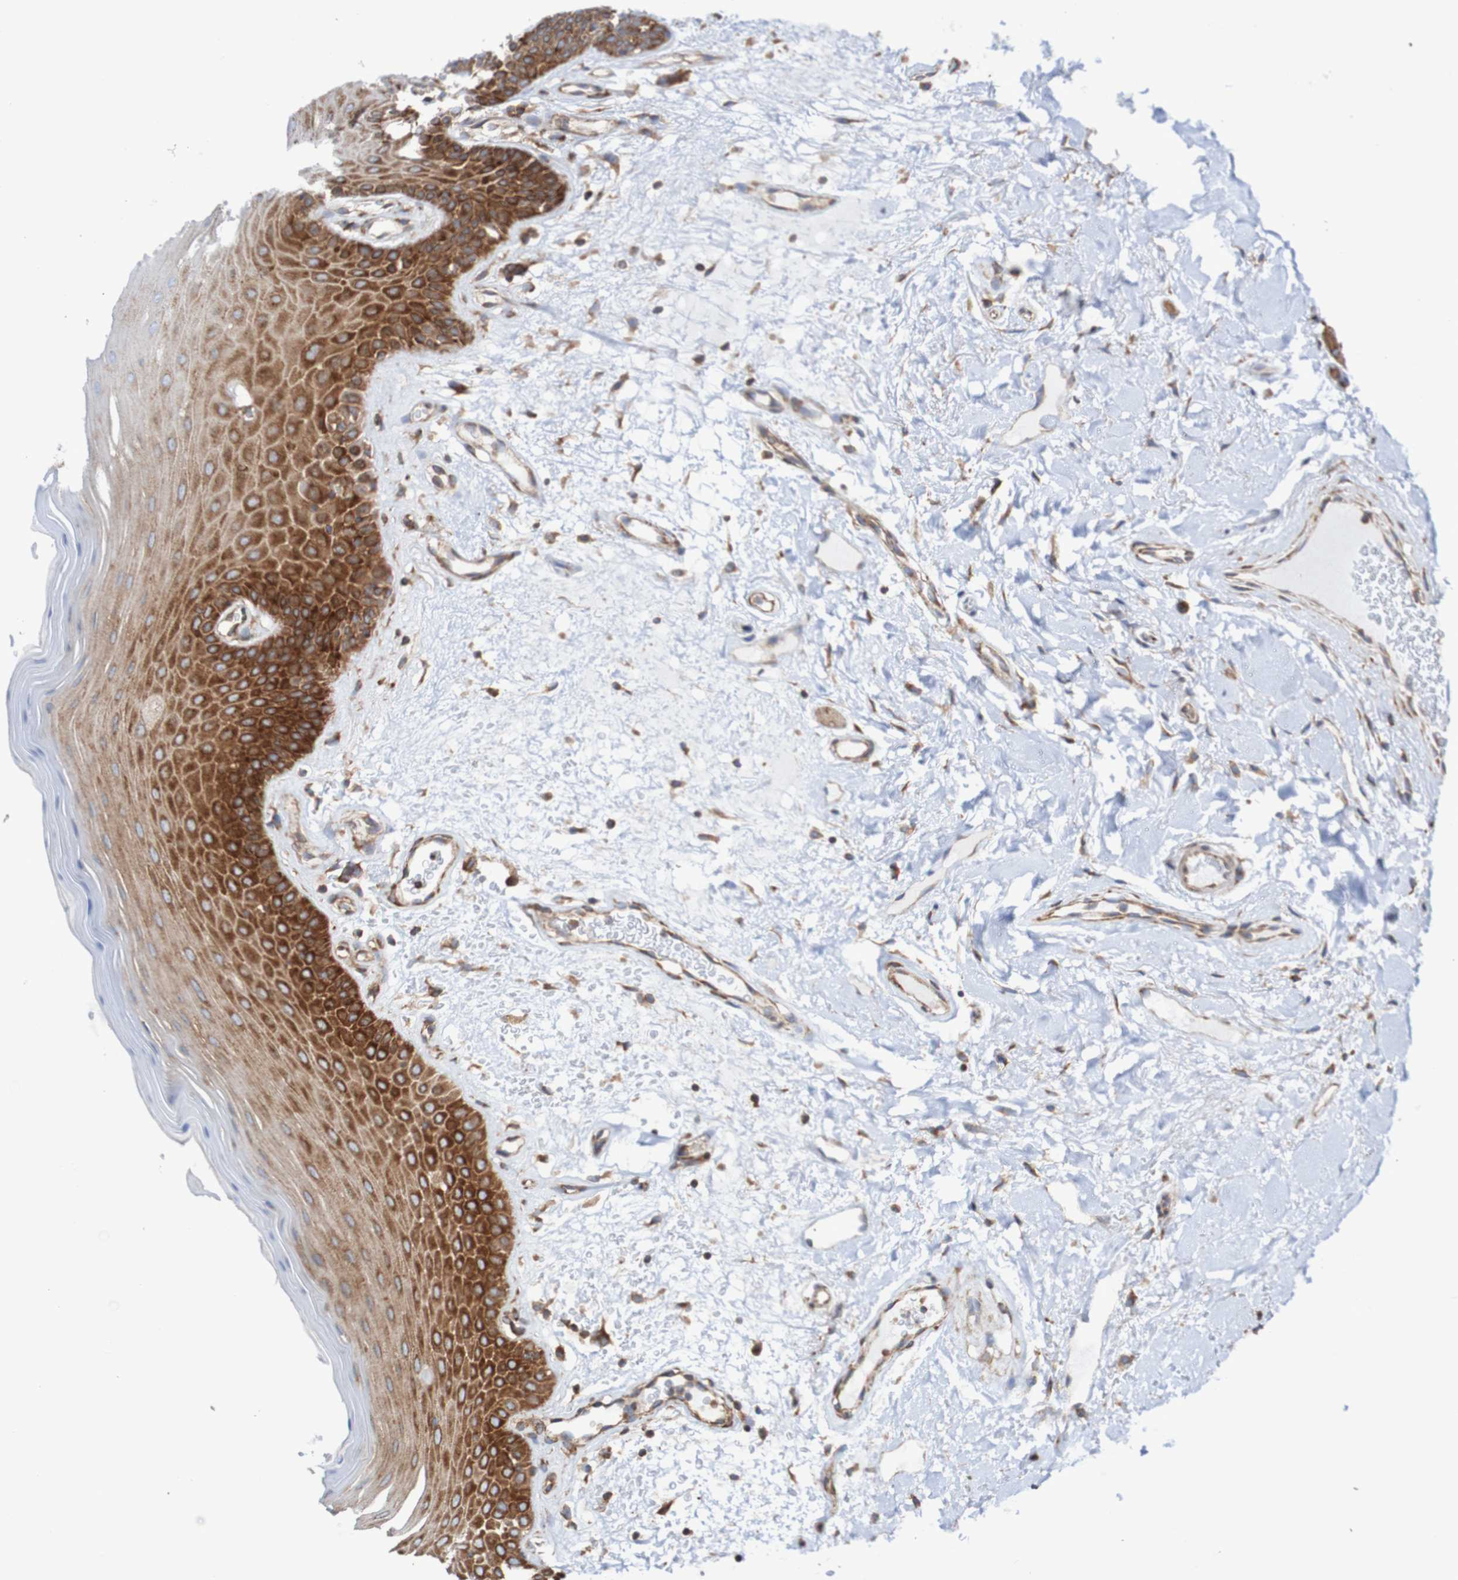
{"staining": {"intensity": "strong", "quantity": "25%-75%", "location": "cytoplasmic/membranous"}, "tissue": "oral mucosa", "cell_type": "Squamous epithelial cells", "image_type": "normal", "snomed": [{"axis": "morphology", "description": "Normal tissue, NOS"}, {"axis": "morphology", "description": "Squamous cell carcinoma, NOS"}, {"axis": "topography", "description": "Skeletal muscle"}, {"axis": "topography", "description": "Adipose tissue"}, {"axis": "topography", "description": "Vascular tissue"}, {"axis": "topography", "description": "Oral tissue"}, {"axis": "topography", "description": "Peripheral nerve tissue"}, {"axis": "topography", "description": "Head-Neck"}], "caption": "Immunohistochemistry (DAB) staining of unremarkable human oral mucosa demonstrates strong cytoplasmic/membranous protein expression in approximately 25%-75% of squamous epithelial cells. (Brightfield microscopy of DAB IHC at high magnification).", "gene": "FXR2", "patient": {"sex": "male", "age": 71}}